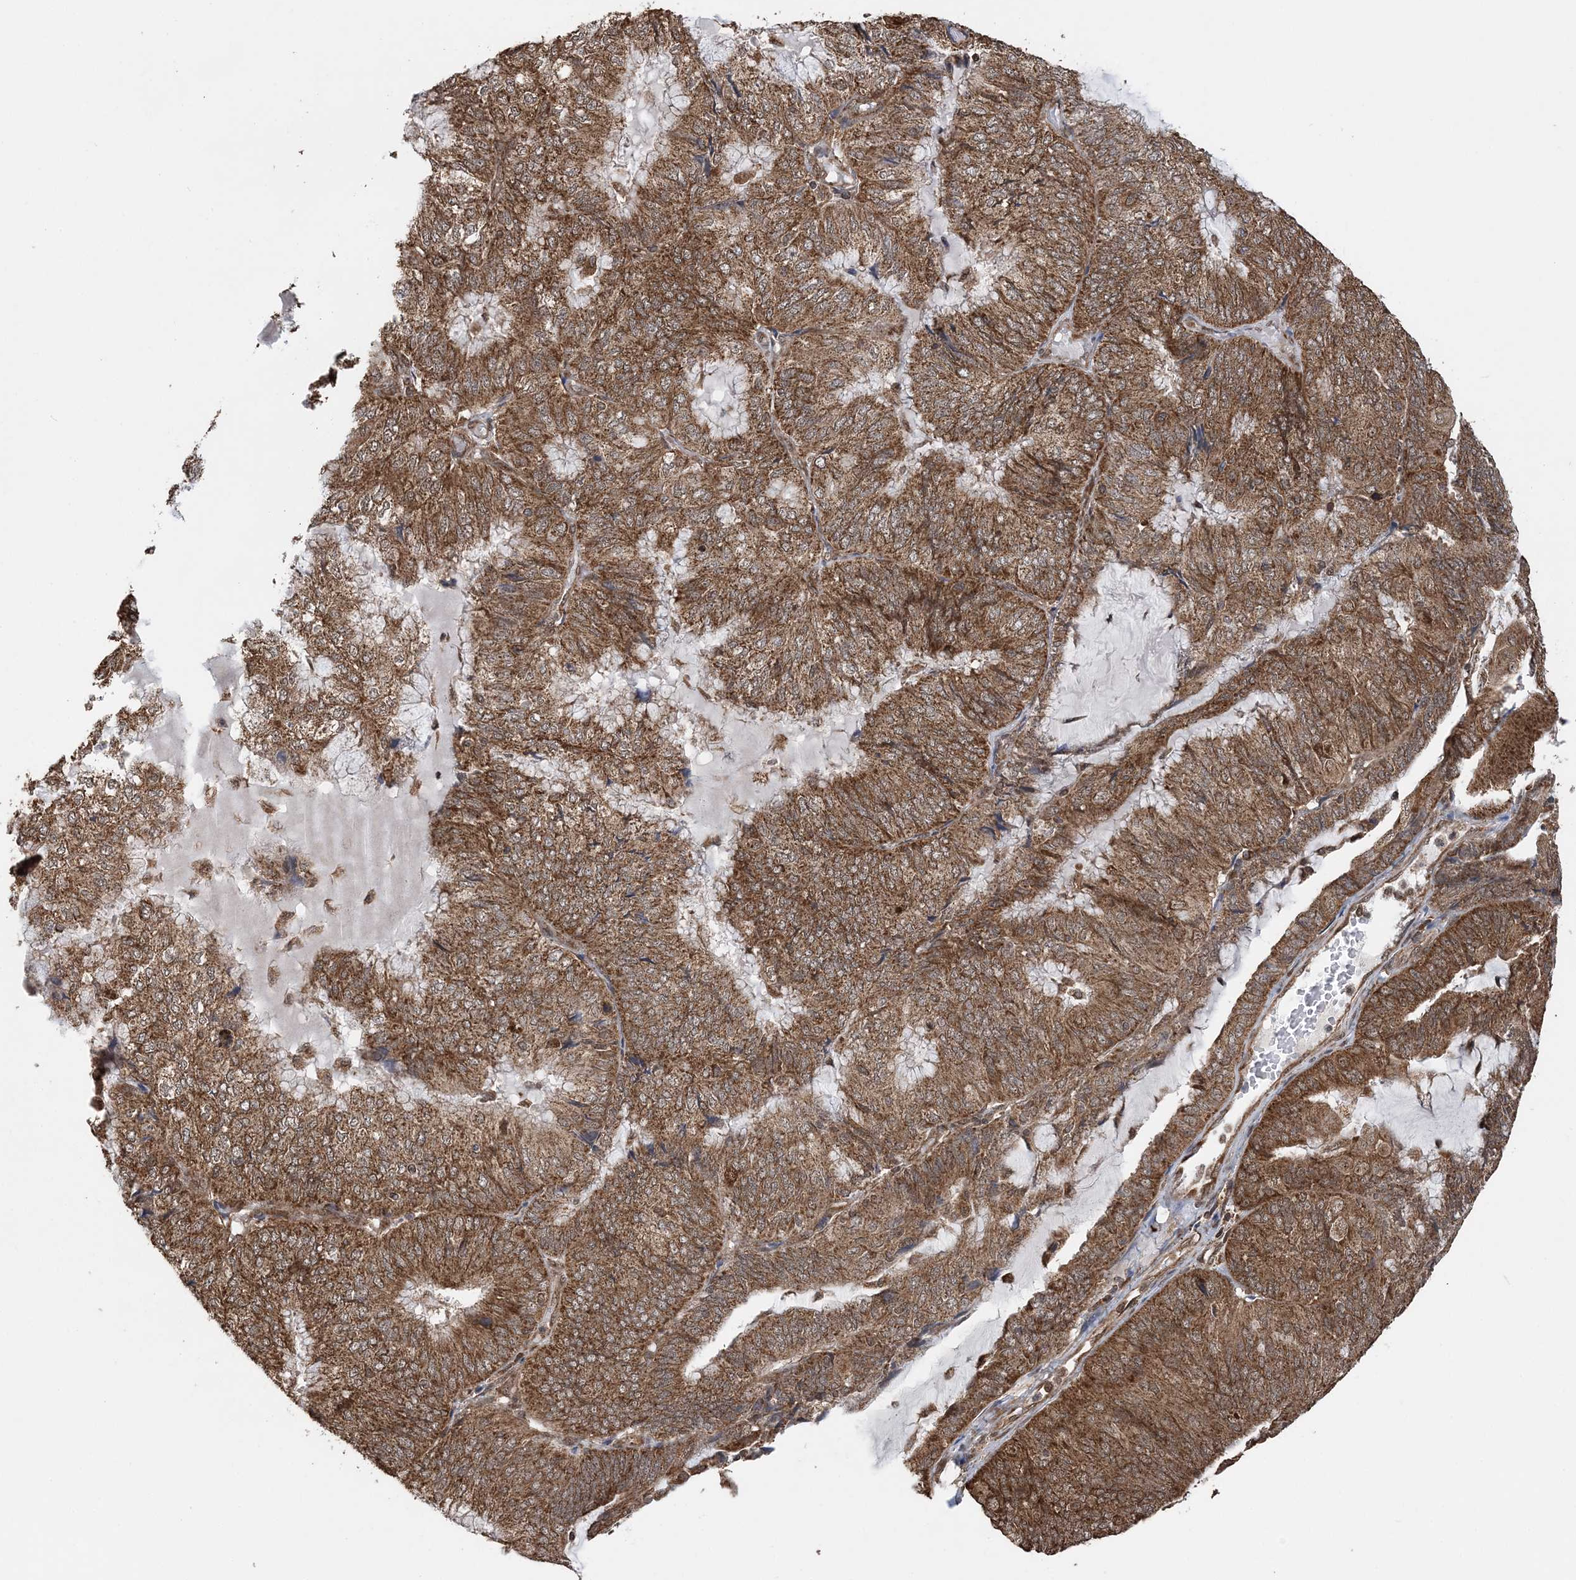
{"staining": {"intensity": "moderate", "quantity": ">75%", "location": "cytoplasmic/membranous"}, "tissue": "endometrial cancer", "cell_type": "Tumor cells", "image_type": "cancer", "snomed": [{"axis": "morphology", "description": "Adenocarcinoma, NOS"}, {"axis": "topography", "description": "Endometrium"}], "caption": "Tumor cells display moderate cytoplasmic/membranous positivity in about >75% of cells in endometrial cancer (adenocarcinoma).", "gene": "PCBP1", "patient": {"sex": "female", "age": 81}}